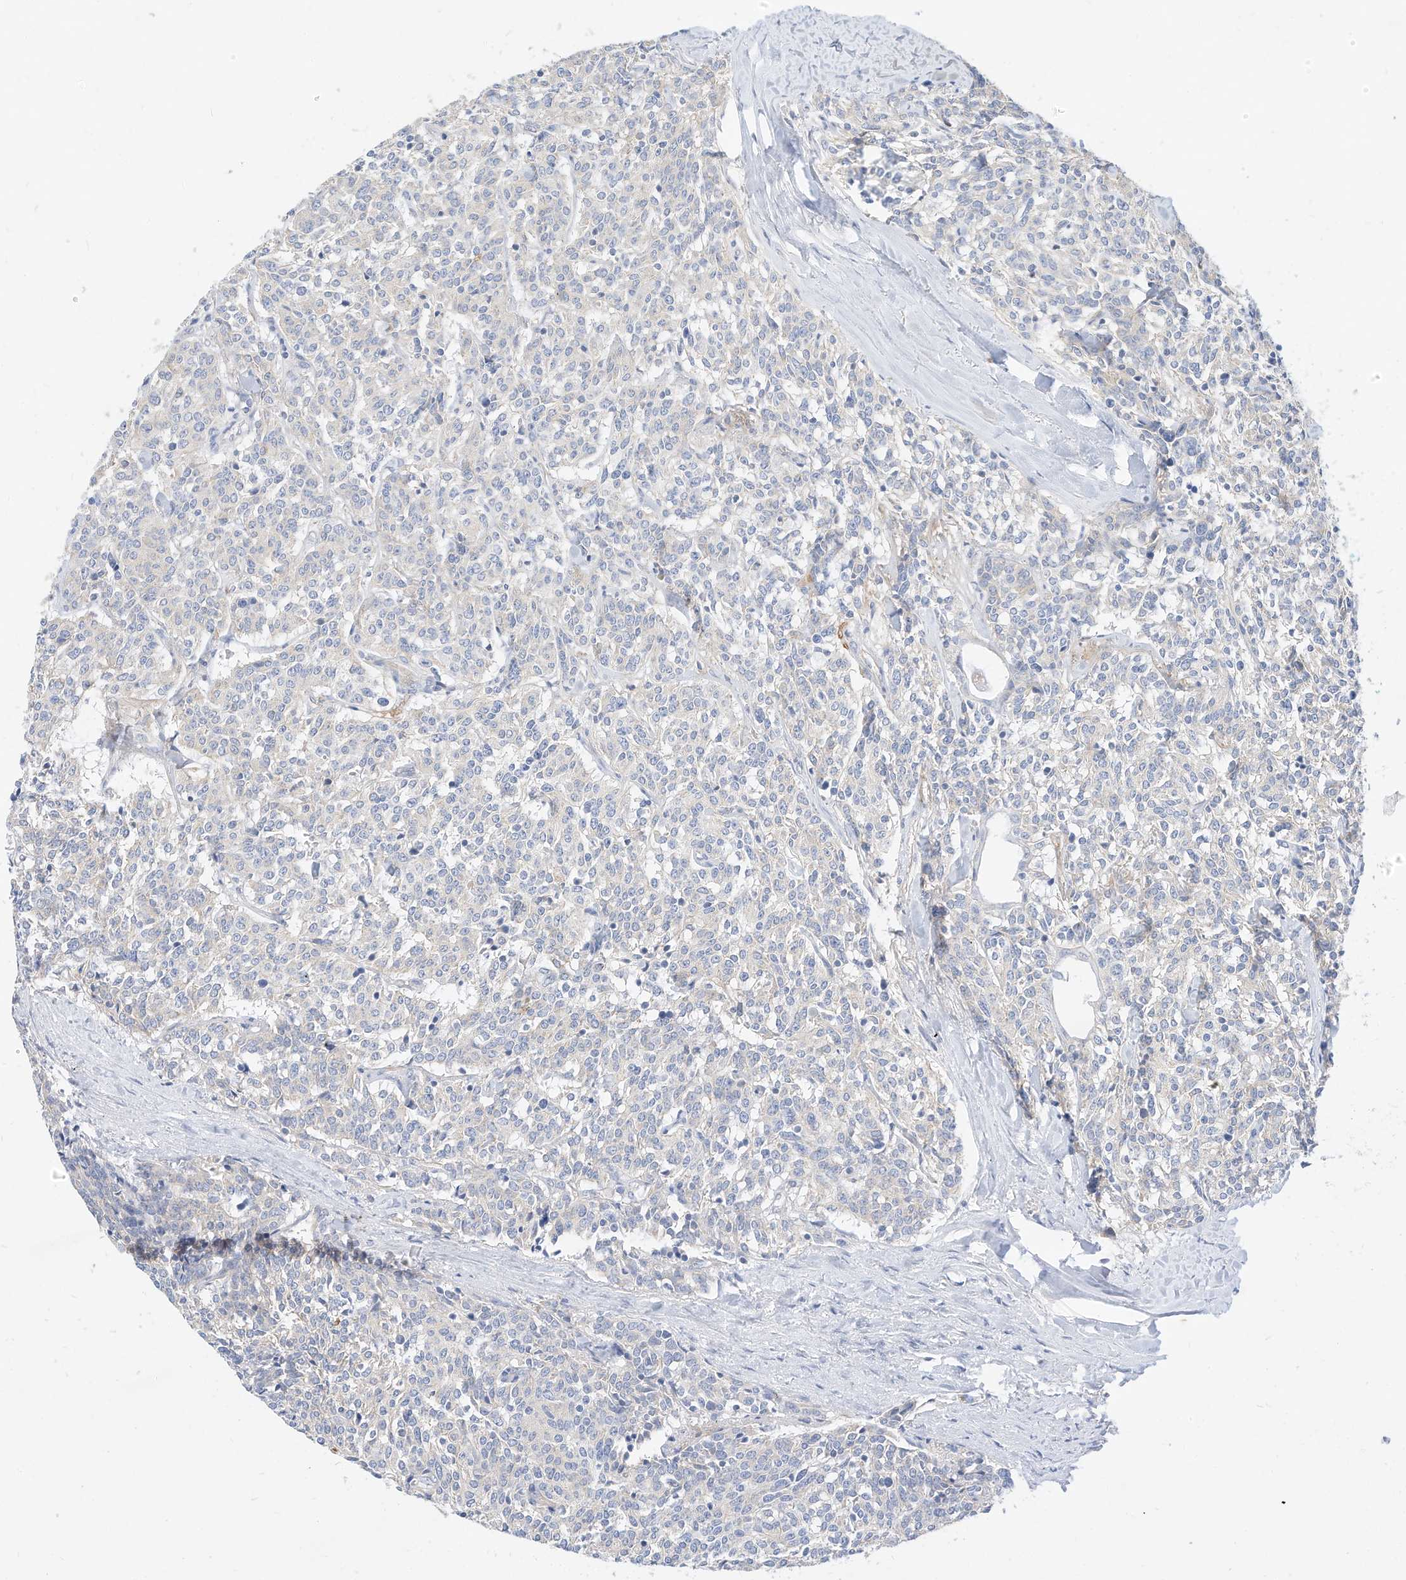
{"staining": {"intensity": "negative", "quantity": "none", "location": "none"}, "tissue": "carcinoid", "cell_type": "Tumor cells", "image_type": "cancer", "snomed": [{"axis": "morphology", "description": "Carcinoid, malignant, NOS"}, {"axis": "topography", "description": "Lung"}], "caption": "The immunohistochemistry image has no significant expression in tumor cells of carcinoid tissue.", "gene": "RHOH", "patient": {"sex": "female", "age": 46}}